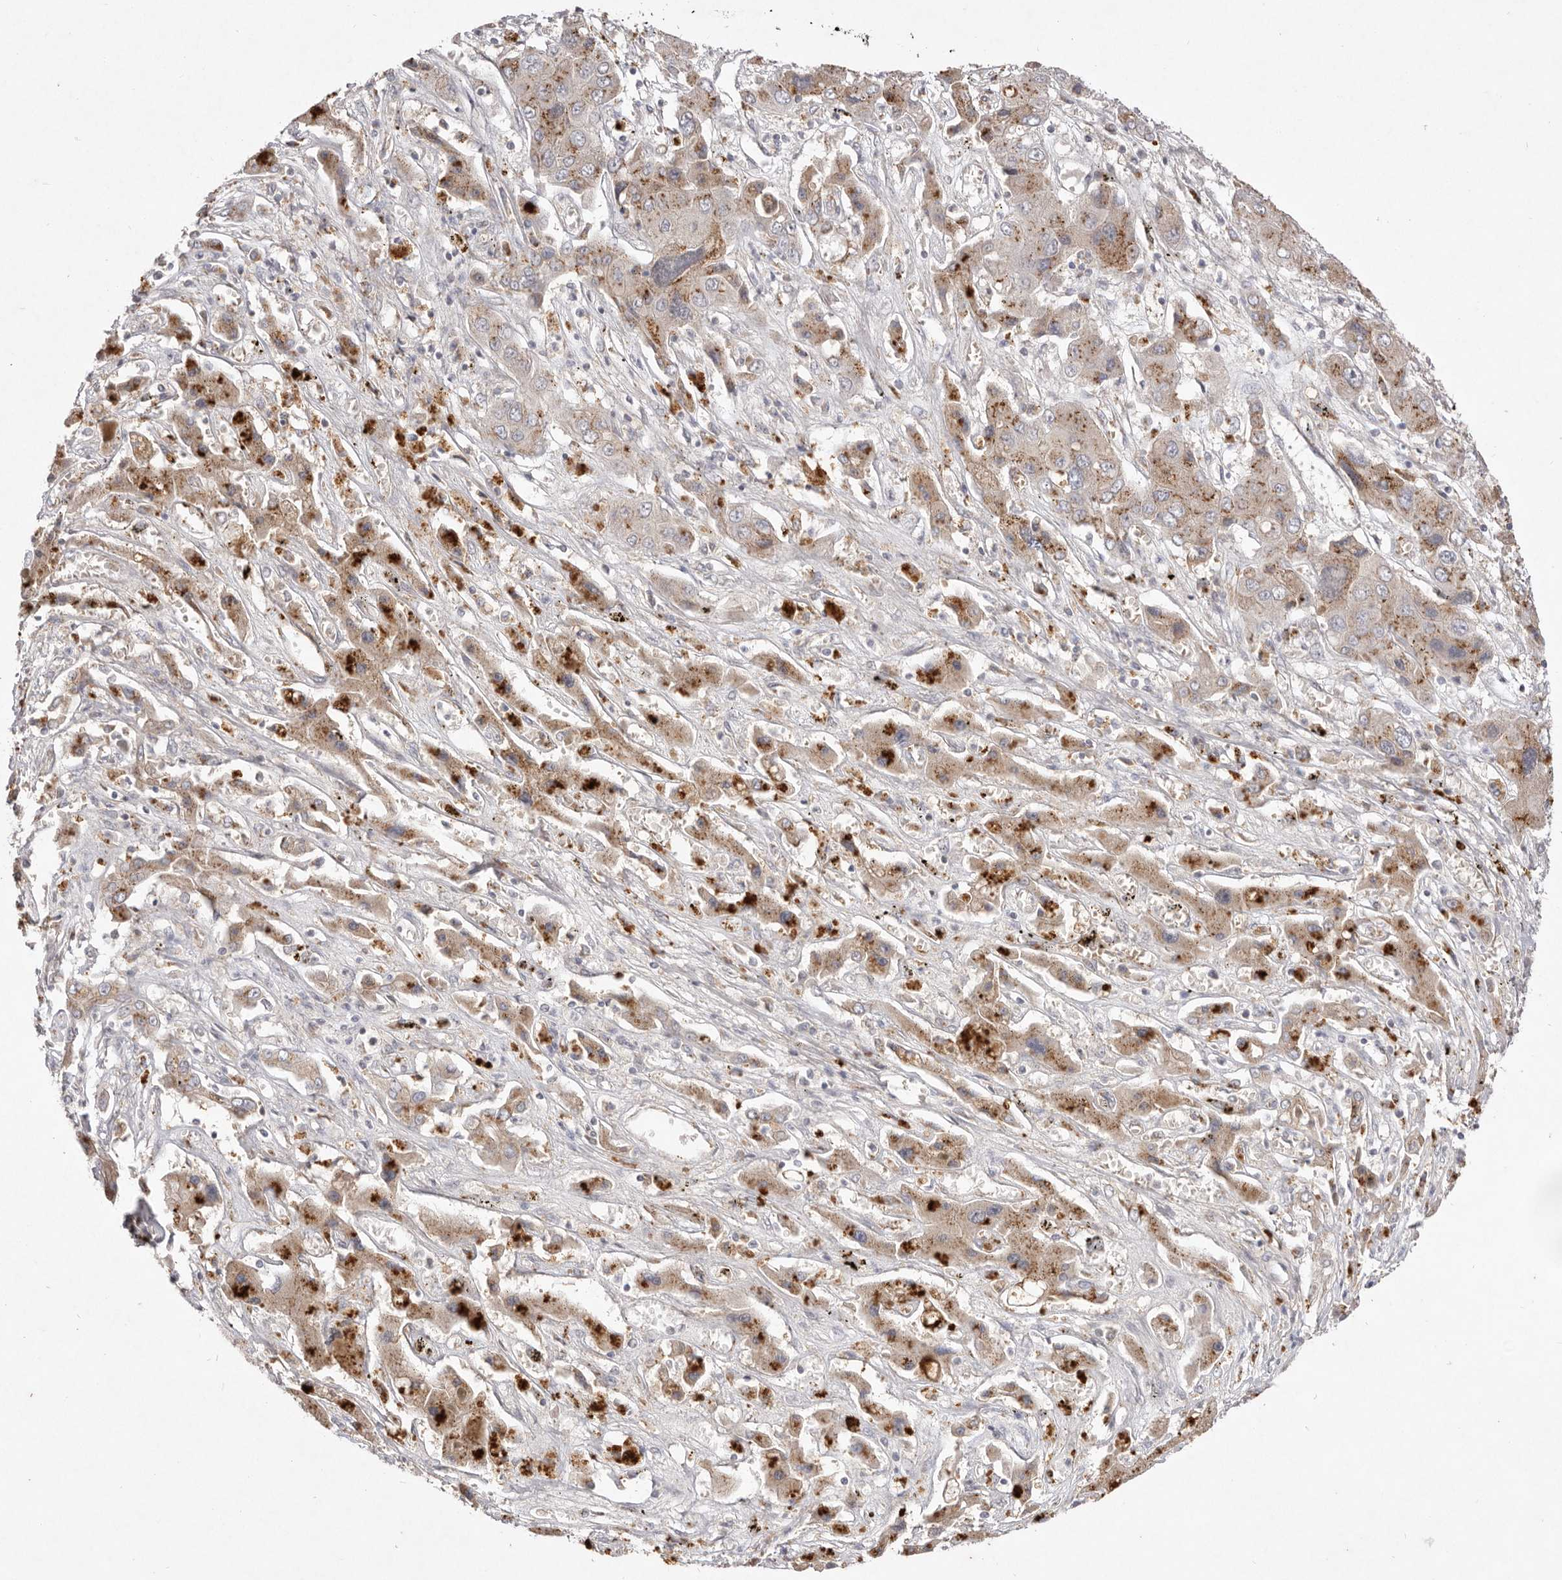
{"staining": {"intensity": "weak", "quantity": ">75%", "location": "cytoplasmic/membranous"}, "tissue": "liver cancer", "cell_type": "Tumor cells", "image_type": "cancer", "snomed": [{"axis": "morphology", "description": "Cholangiocarcinoma"}, {"axis": "topography", "description": "Liver"}], "caption": "A brown stain shows weak cytoplasmic/membranous expression of a protein in liver cholangiocarcinoma tumor cells.", "gene": "USP24", "patient": {"sex": "male", "age": 67}}